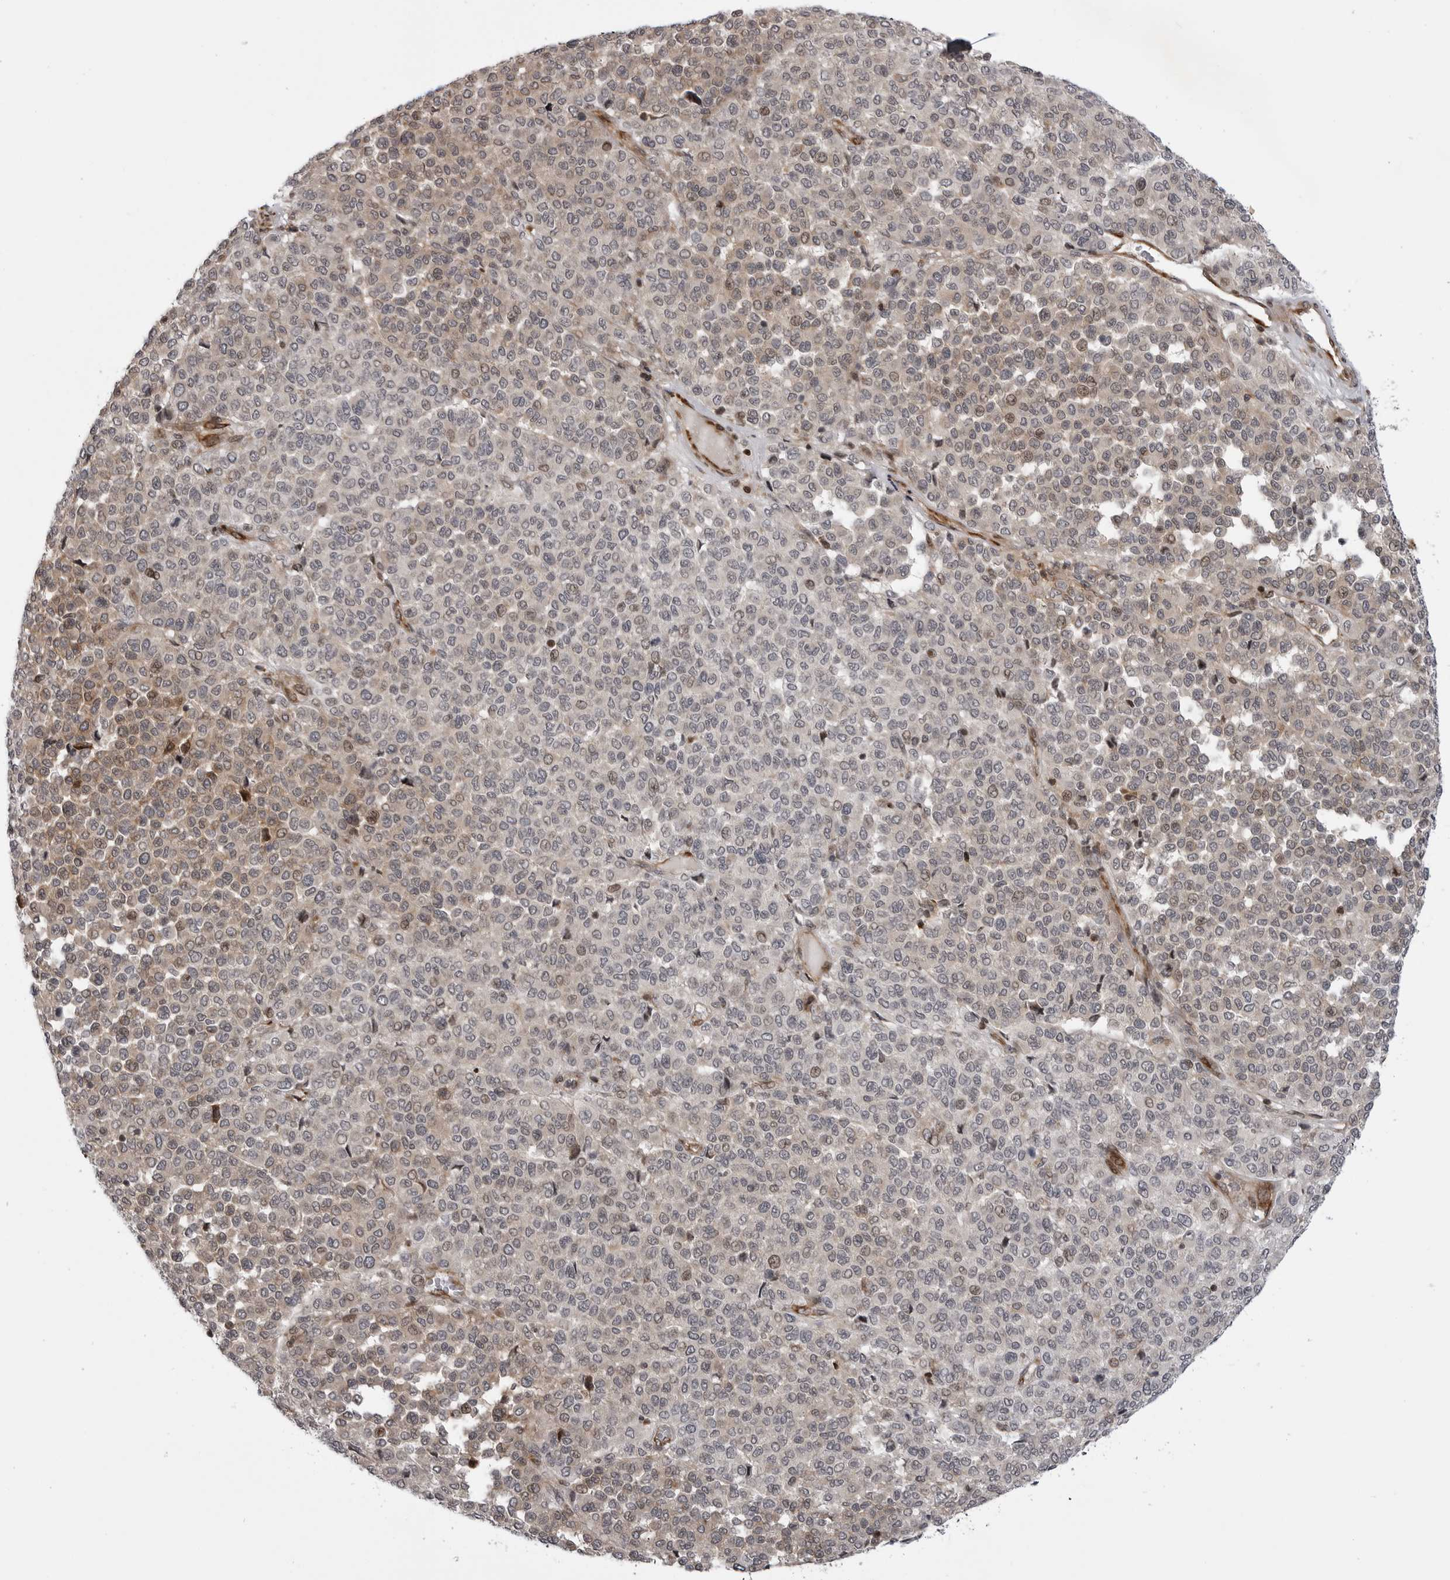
{"staining": {"intensity": "weak", "quantity": "25%-75%", "location": "cytoplasmic/membranous"}, "tissue": "melanoma", "cell_type": "Tumor cells", "image_type": "cancer", "snomed": [{"axis": "morphology", "description": "Malignant melanoma, Metastatic site"}, {"axis": "topography", "description": "Pancreas"}], "caption": "A photomicrograph of malignant melanoma (metastatic site) stained for a protein reveals weak cytoplasmic/membranous brown staining in tumor cells.", "gene": "ABL1", "patient": {"sex": "female", "age": 30}}